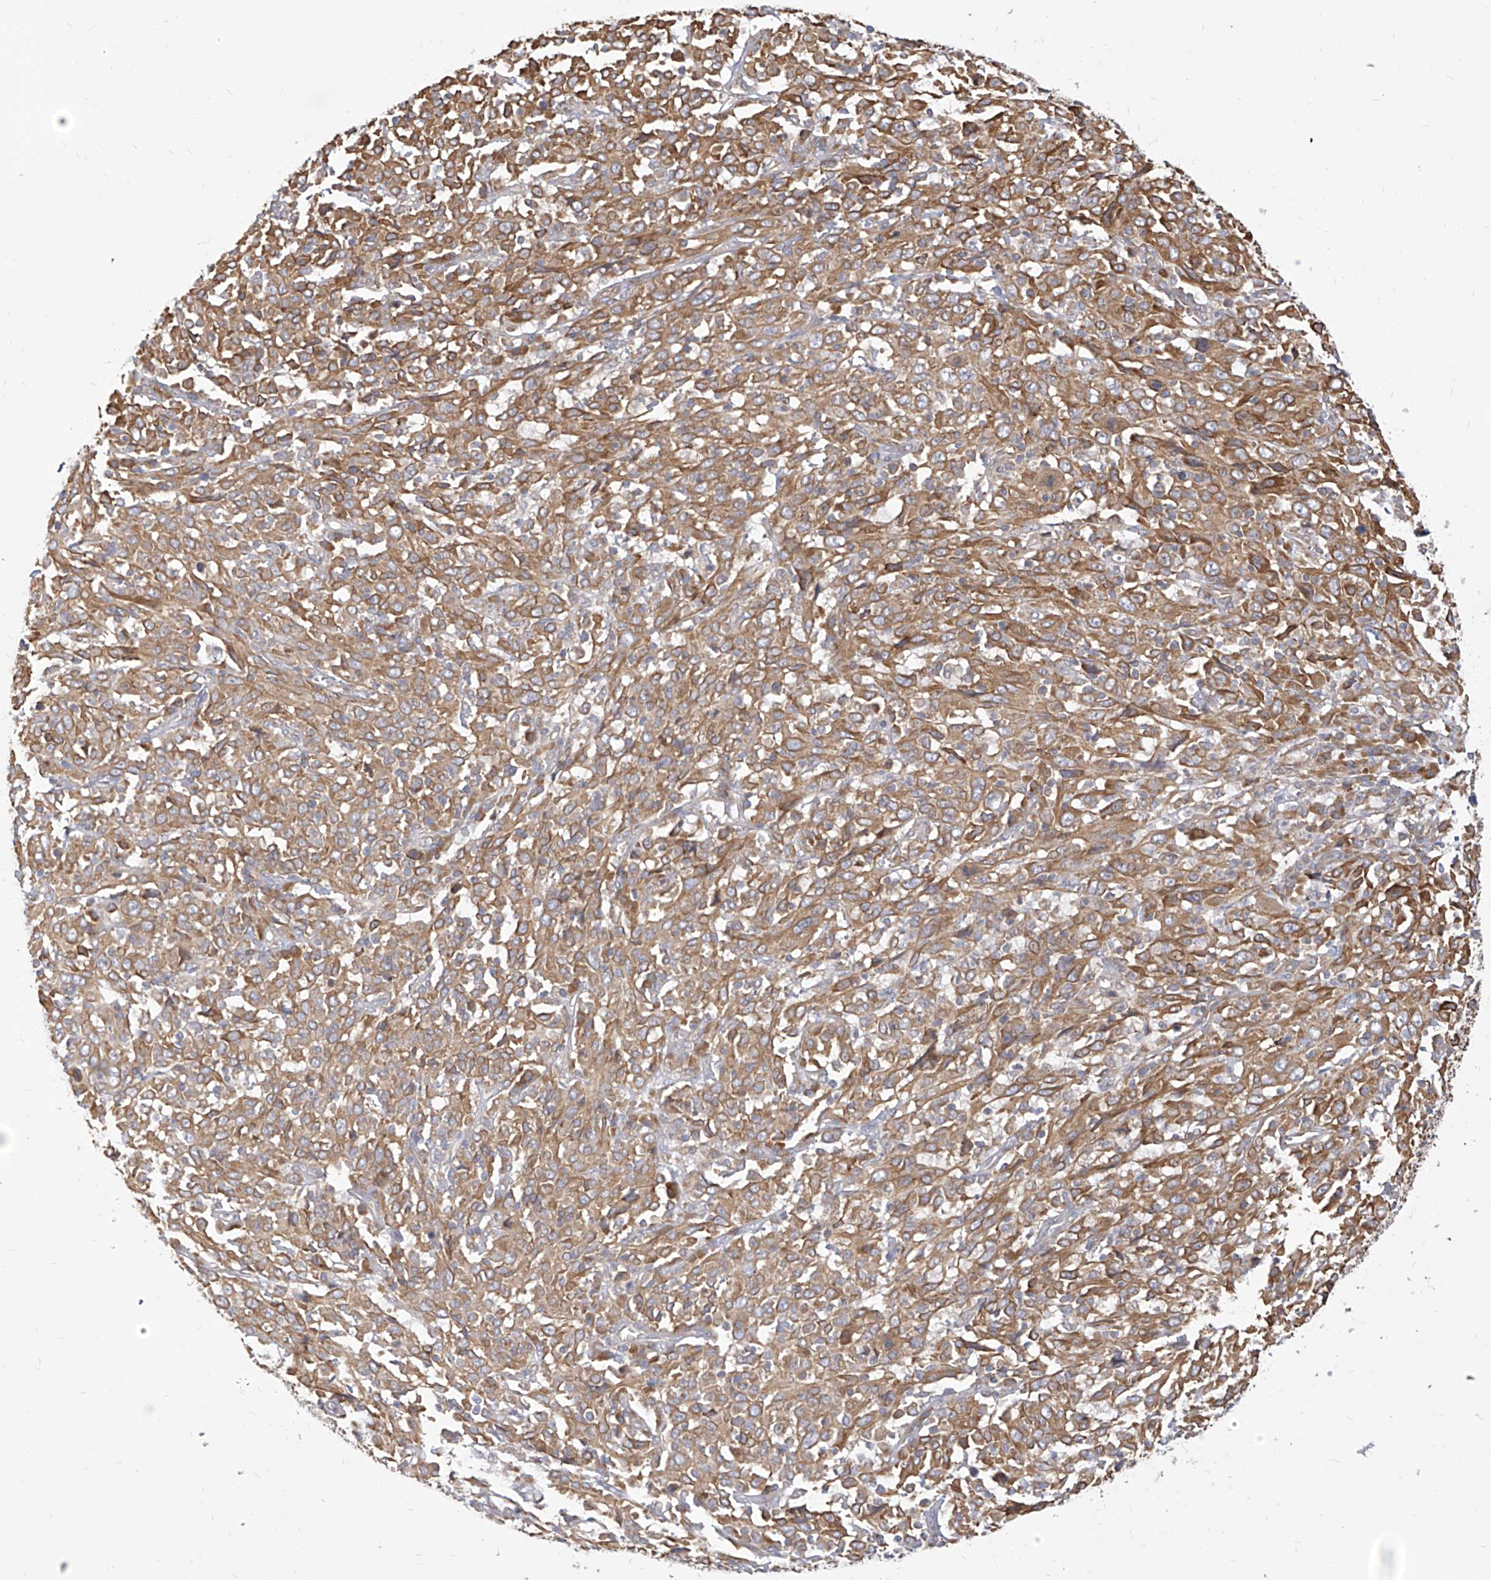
{"staining": {"intensity": "moderate", "quantity": ">75%", "location": "cytoplasmic/membranous"}, "tissue": "cervical cancer", "cell_type": "Tumor cells", "image_type": "cancer", "snomed": [{"axis": "morphology", "description": "Squamous cell carcinoma, NOS"}, {"axis": "topography", "description": "Cervix"}], "caption": "Immunohistochemistry (IHC) (DAB) staining of cervical cancer exhibits moderate cytoplasmic/membranous protein staining in about >75% of tumor cells.", "gene": "FAM83B", "patient": {"sex": "female", "age": 46}}